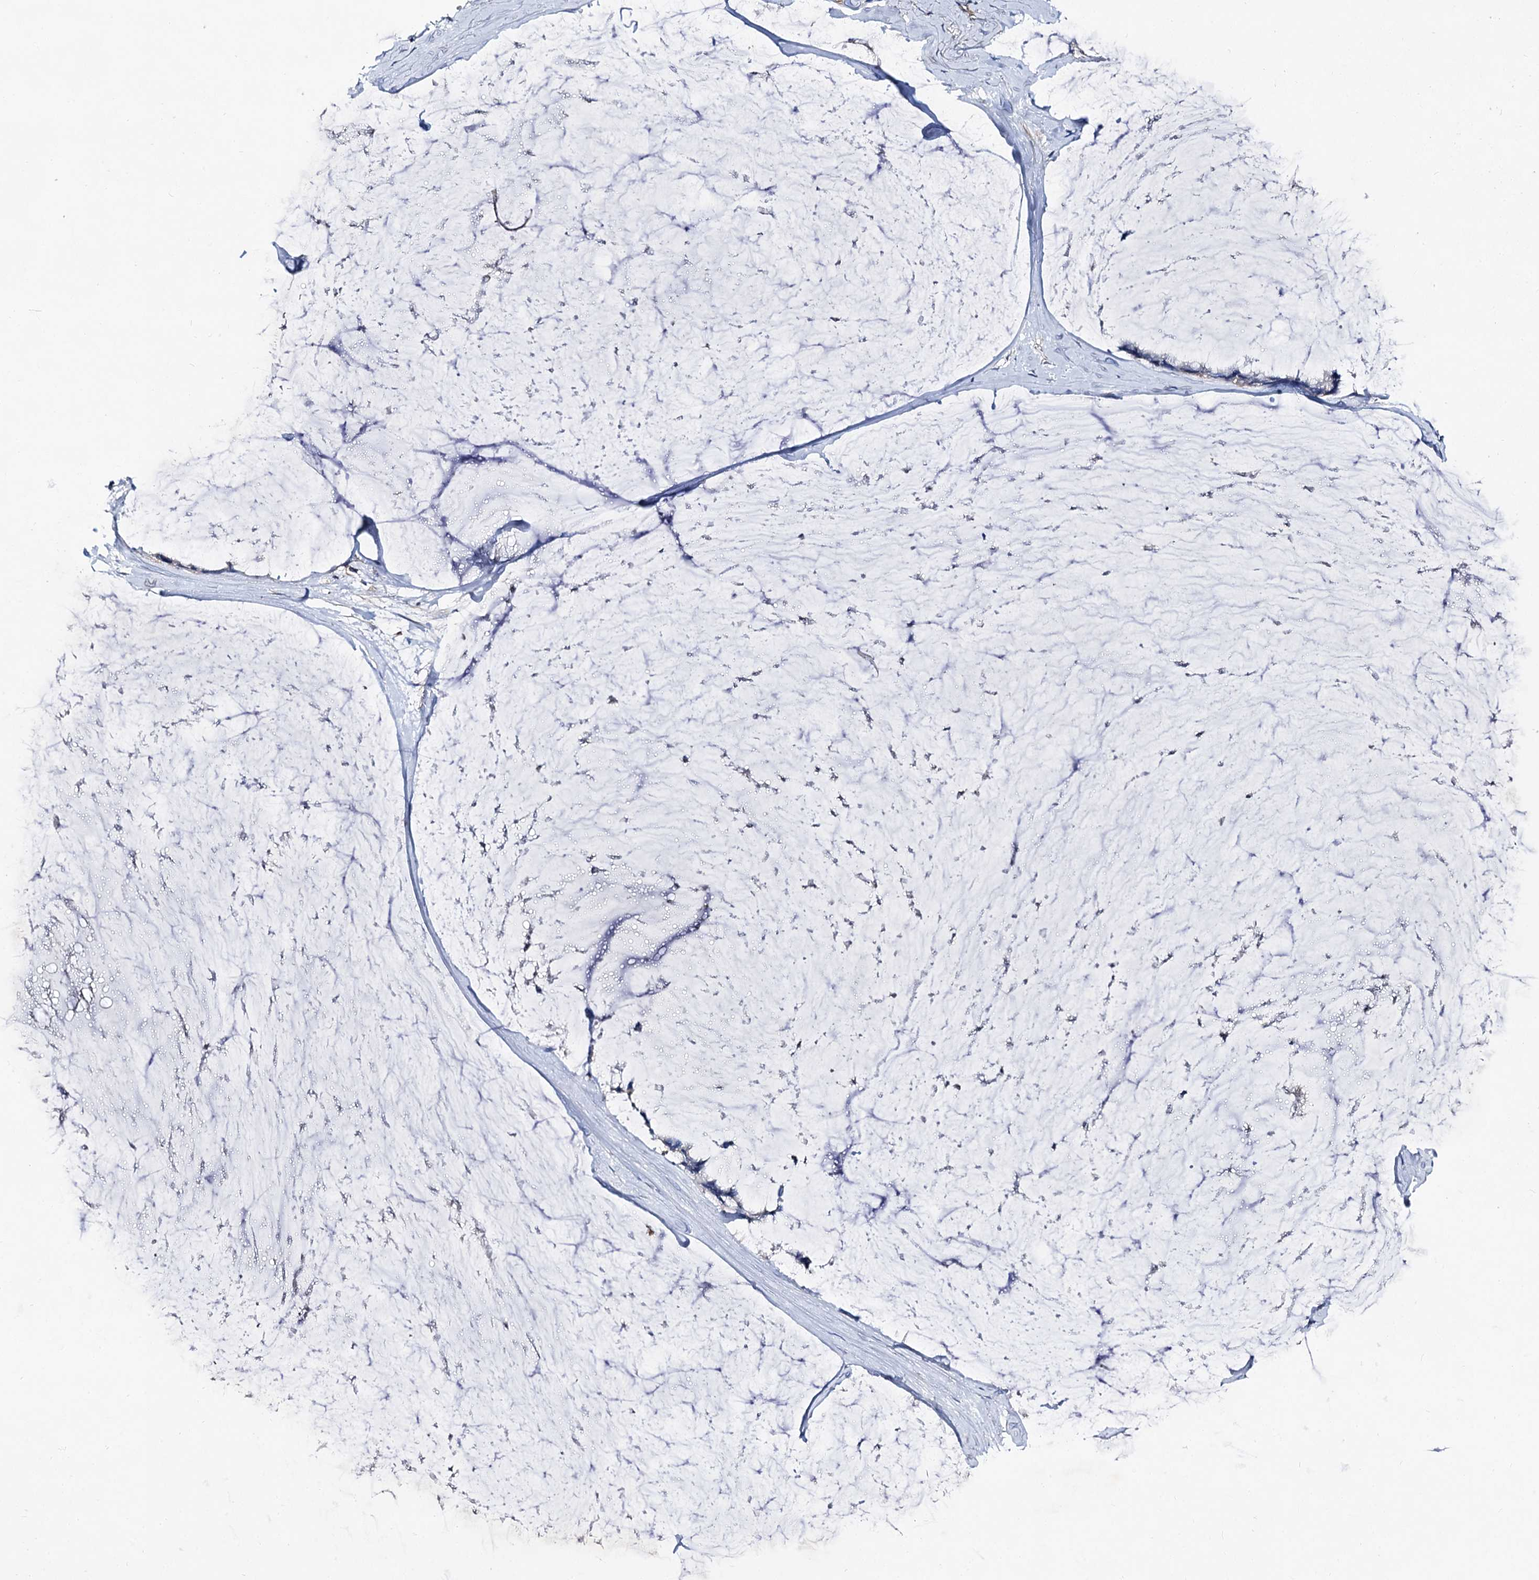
{"staining": {"intensity": "negative", "quantity": "none", "location": "none"}, "tissue": "ovarian cancer", "cell_type": "Tumor cells", "image_type": "cancer", "snomed": [{"axis": "morphology", "description": "Cystadenocarcinoma, mucinous, NOS"}, {"axis": "topography", "description": "Ovary"}], "caption": "A high-resolution histopathology image shows immunohistochemistry (IHC) staining of mucinous cystadenocarcinoma (ovarian), which displays no significant positivity in tumor cells.", "gene": "HVCN1", "patient": {"sex": "female", "age": 39}}